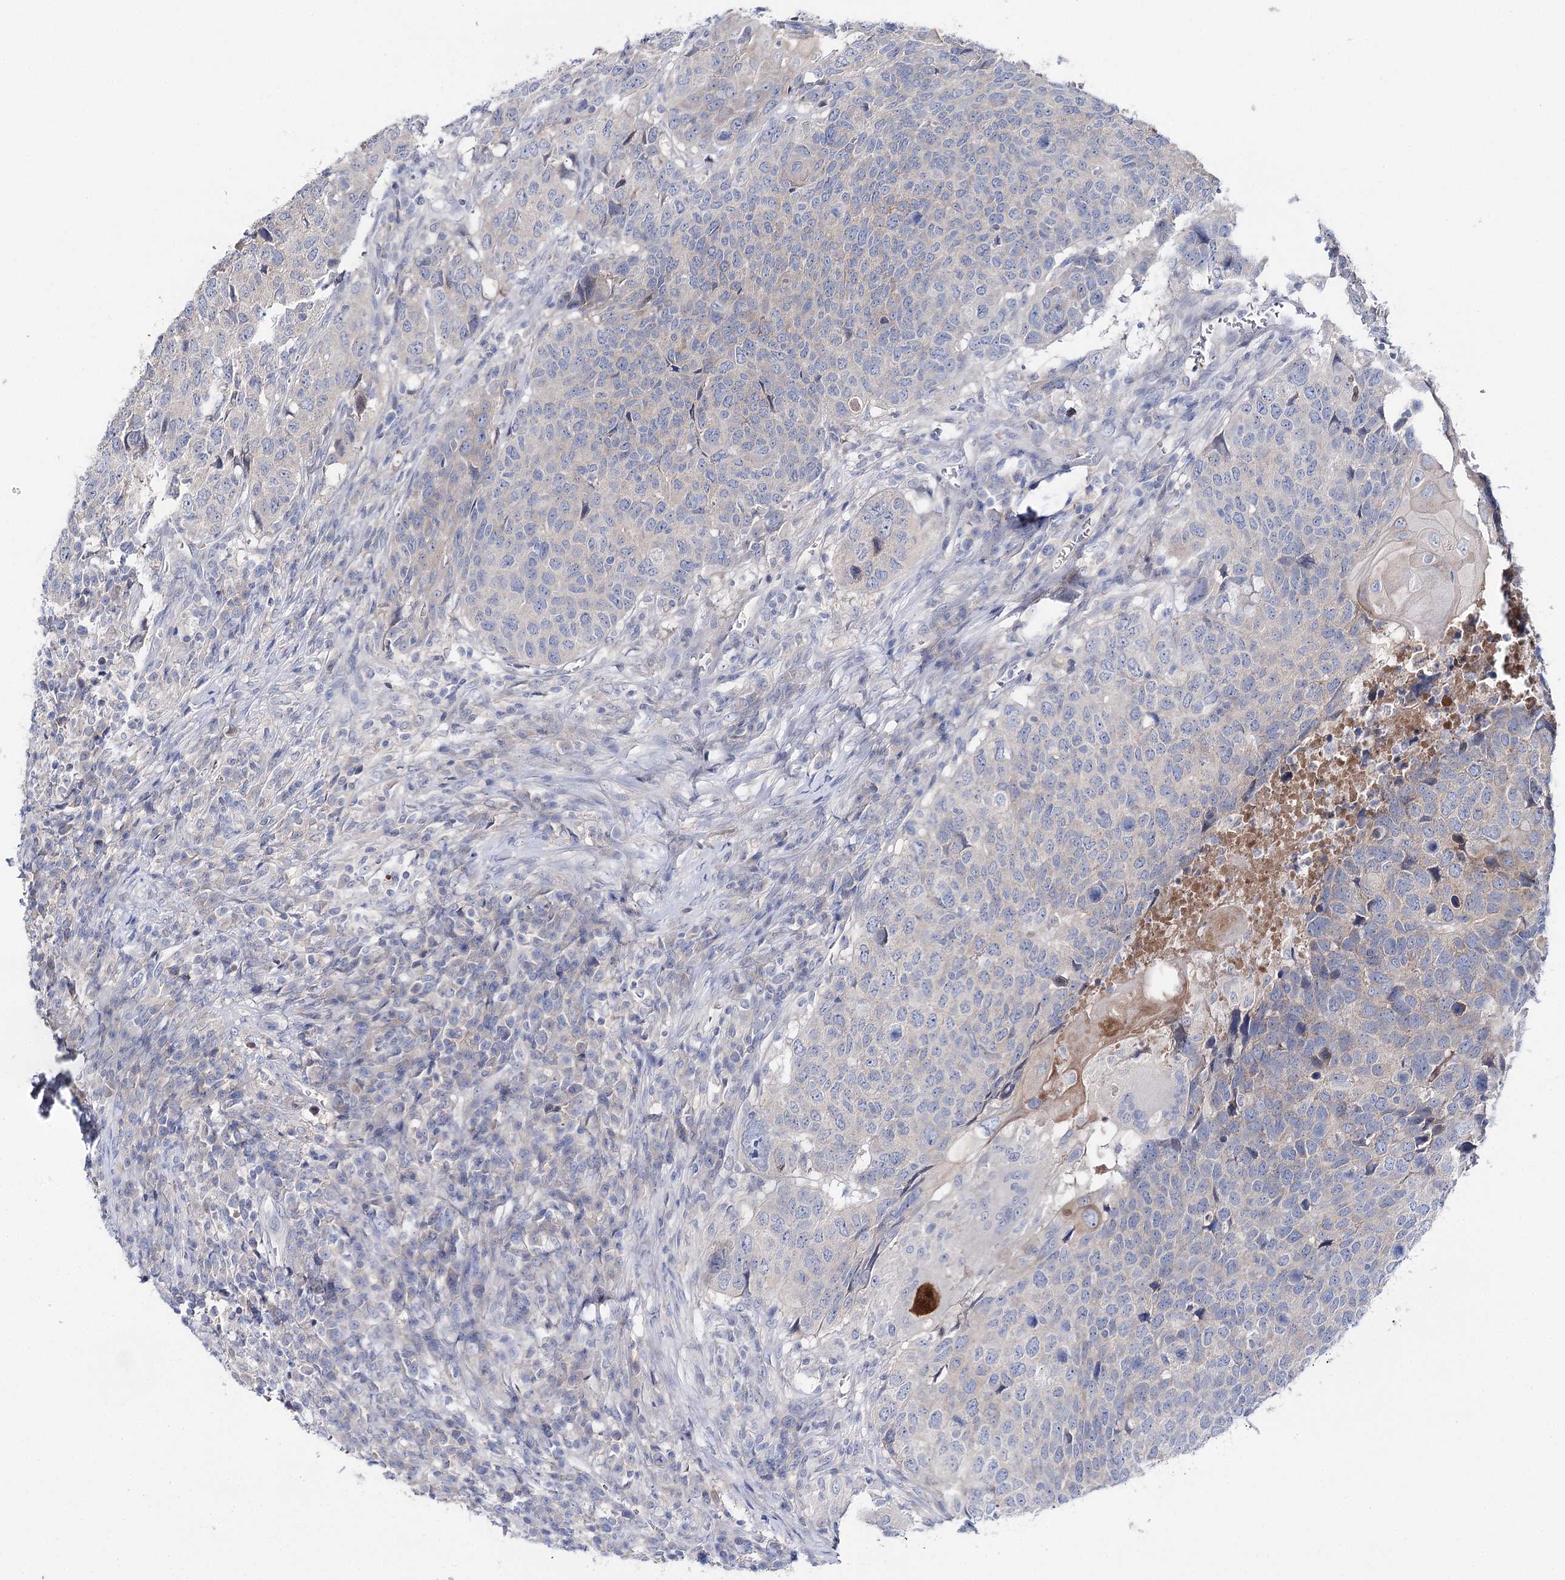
{"staining": {"intensity": "negative", "quantity": "none", "location": "none"}, "tissue": "head and neck cancer", "cell_type": "Tumor cells", "image_type": "cancer", "snomed": [{"axis": "morphology", "description": "Squamous cell carcinoma, NOS"}, {"axis": "topography", "description": "Head-Neck"}], "caption": "Tumor cells are negative for protein expression in human head and neck cancer (squamous cell carcinoma). (Immunohistochemistry (ihc), brightfield microscopy, high magnification).", "gene": "LRRC14B", "patient": {"sex": "male", "age": 66}}